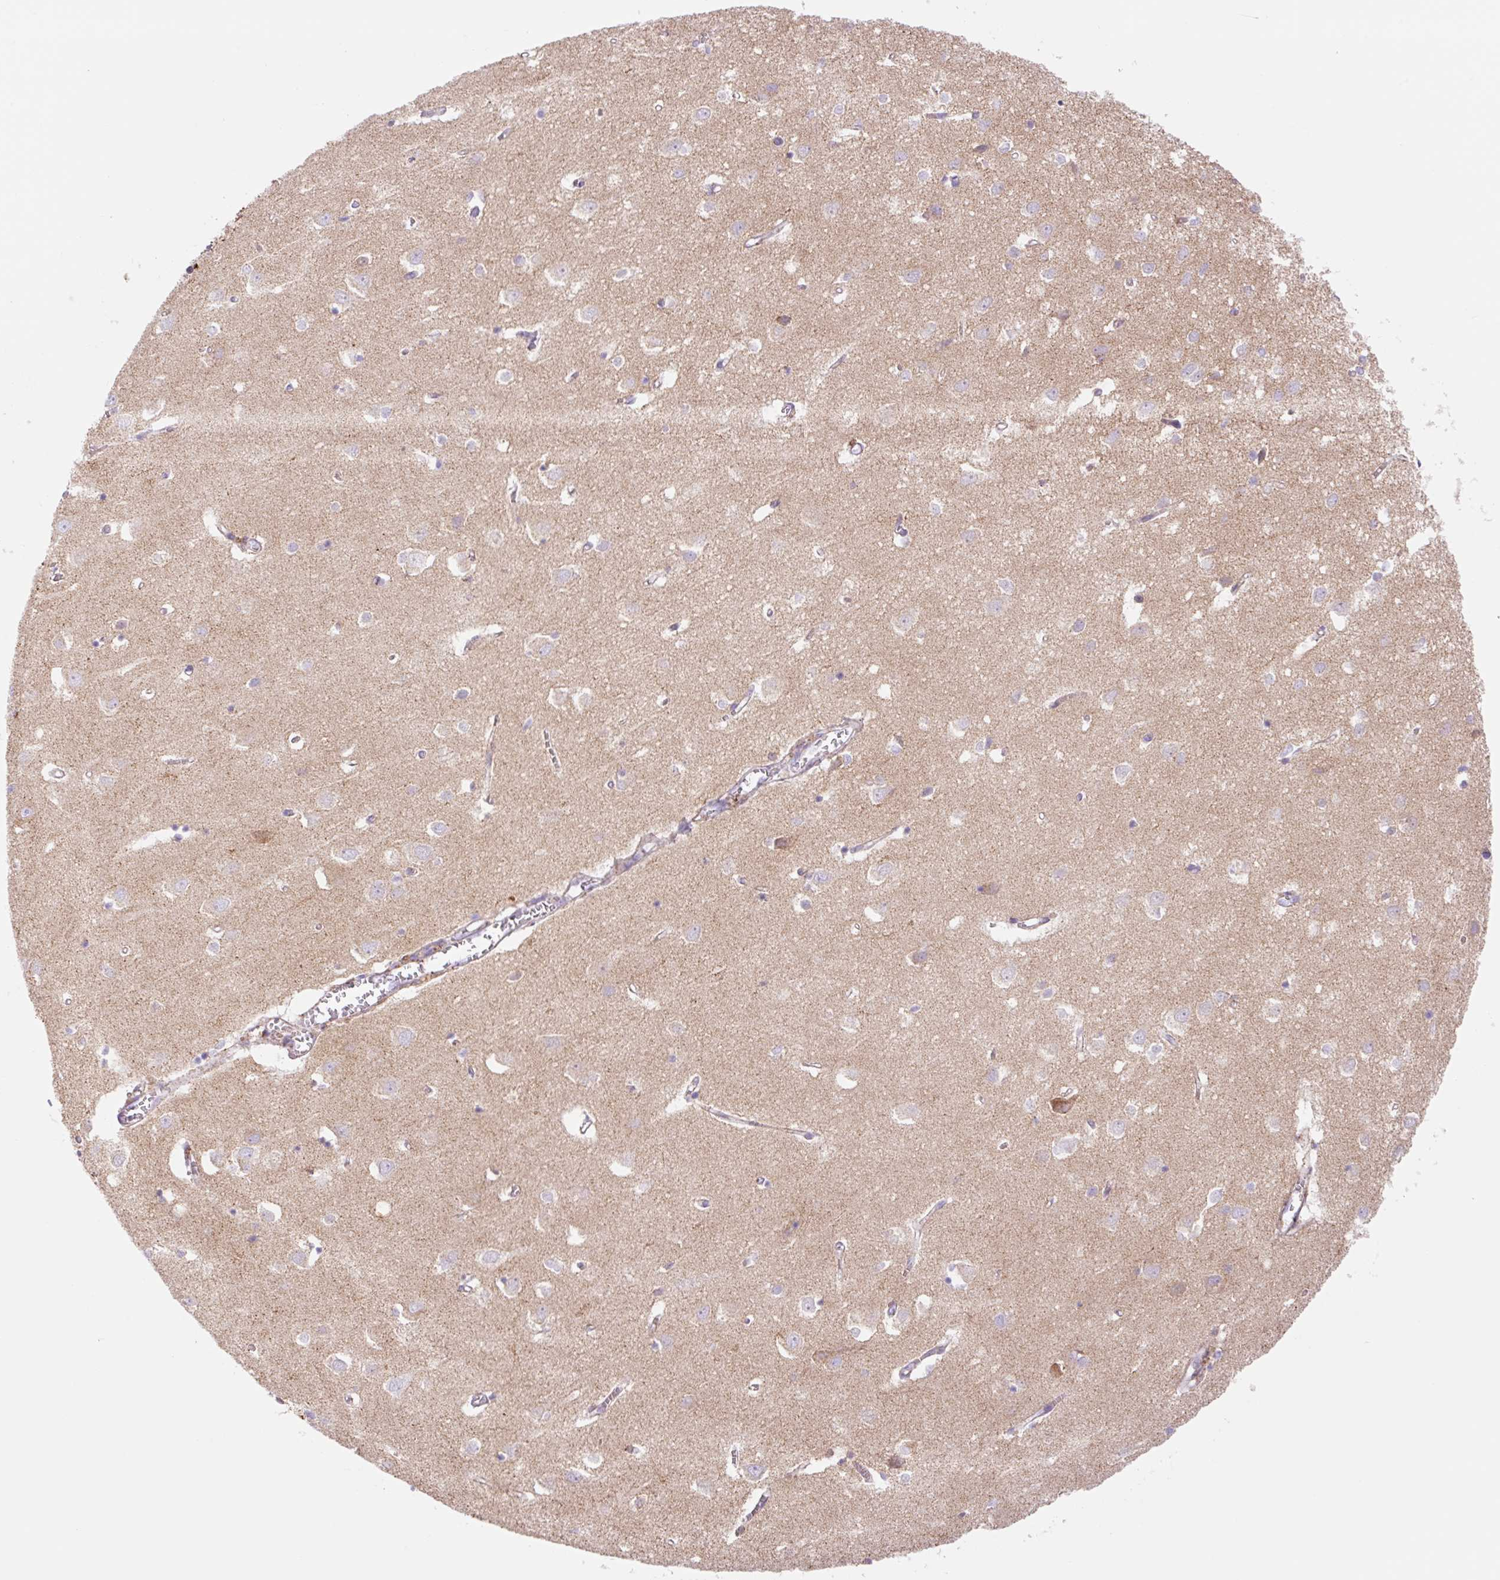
{"staining": {"intensity": "weak", "quantity": "<25%", "location": "cytoplasmic/membranous"}, "tissue": "cerebral cortex", "cell_type": "Endothelial cells", "image_type": "normal", "snomed": [{"axis": "morphology", "description": "Normal tissue, NOS"}, {"axis": "topography", "description": "Cerebral cortex"}], "caption": "Immunohistochemistry (IHC) image of unremarkable cerebral cortex: cerebral cortex stained with DAB (3,3'-diaminobenzidine) demonstrates no significant protein expression in endothelial cells.", "gene": "ETNK2", "patient": {"sex": "male", "age": 70}}